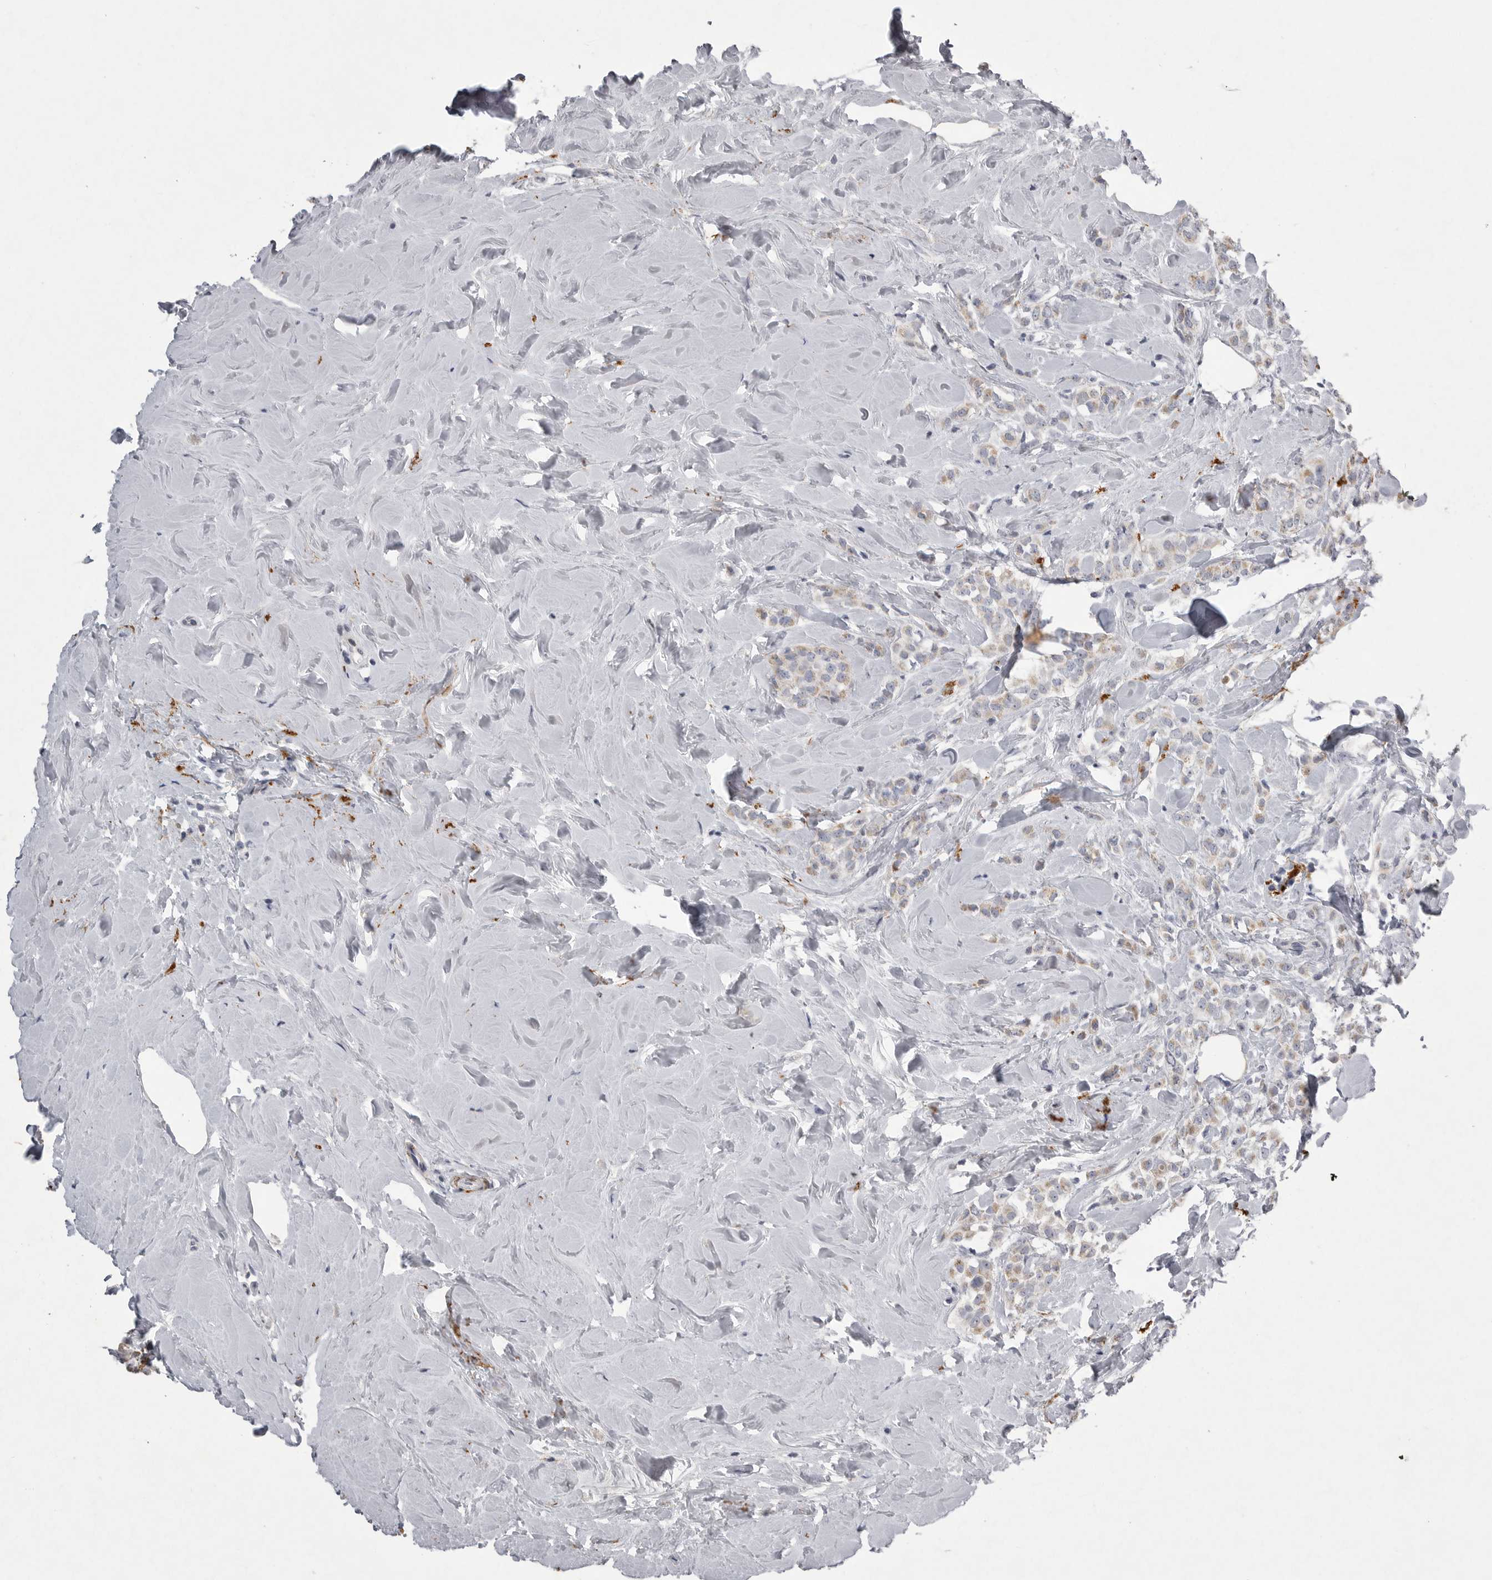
{"staining": {"intensity": "weak", "quantity": ">75%", "location": "cytoplasmic/membranous"}, "tissue": "breast cancer", "cell_type": "Tumor cells", "image_type": "cancer", "snomed": [{"axis": "morphology", "description": "Lobular carcinoma"}, {"axis": "topography", "description": "Breast"}], "caption": "Tumor cells reveal low levels of weak cytoplasmic/membranous staining in about >75% of cells in lobular carcinoma (breast).", "gene": "CRP", "patient": {"sex": "female", "age": 47}}